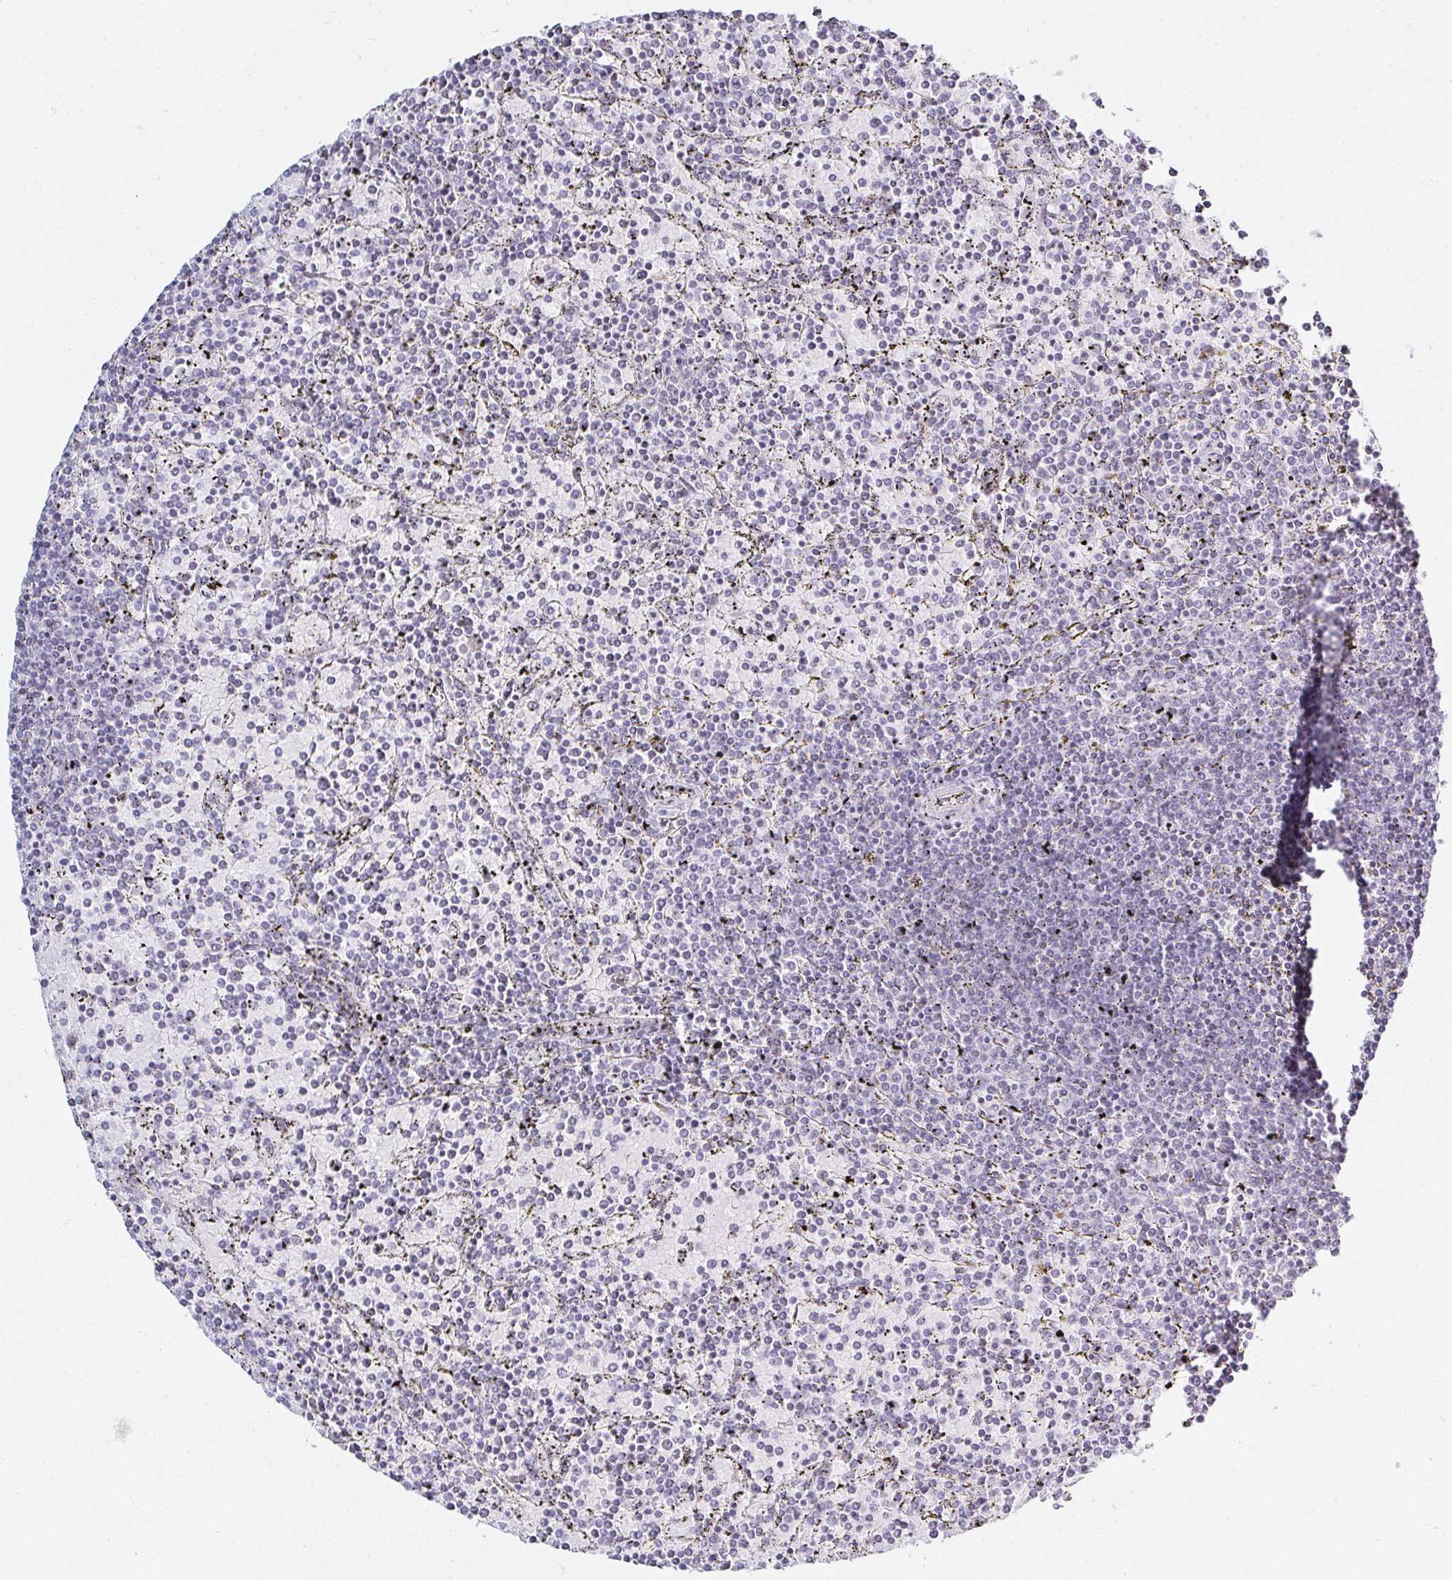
{"staining": {"intensity": "negative", "quantity": "none", "location": "none"}, "tissue": "lymphoma", "cell_type": "Tumor cells", "image_type": "cancer", "snomed": [{"axis": "morphology", "description": "Malignant lymphoma, non-Hodgkin's type, Low grade"}, {"axis": "topography", "description": "Spleen"}], "caption": "DAB (3,3'-diaminobenzidine) immunohistochemical staining of lymphoma demonstrates no significant positivity in tumor cells.", "gene": "ACAN", "patient": {"sex": "female", "age": 77}}